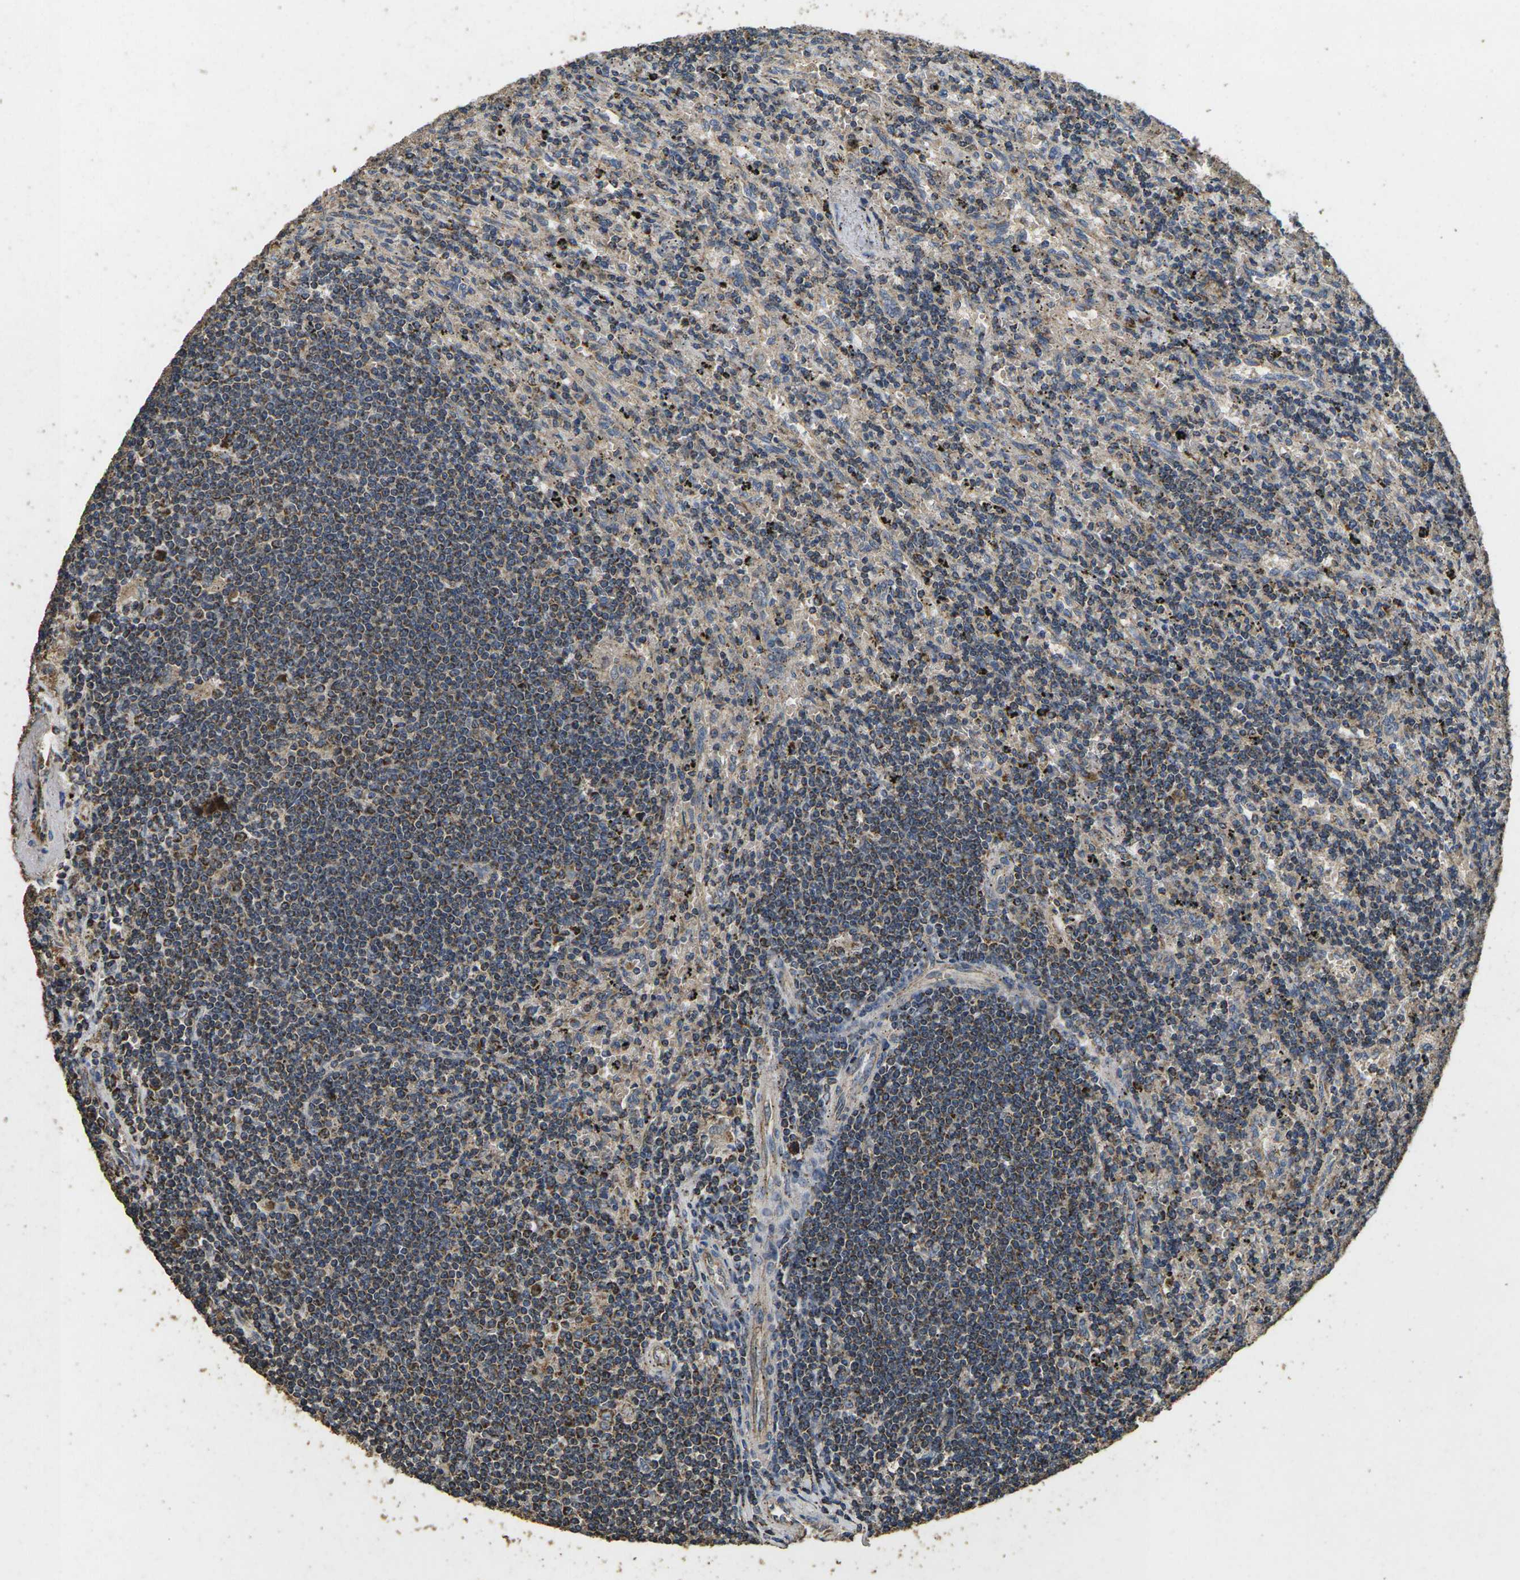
{"staining": {"intensity": "weak", "quantity": ">75%", "location": "cytoplasmic/membranous"}, "tissue": "lymphoma", "cell_type": "Tumor cells", "image_type": "cancer", "snomed": [{"axis": "morphology", "description": "Malignant lymphoma, non-Hodgkin's type, Low grade"}, {"axis": "topography", "description": "Spleen"}], "caption": "There is low levels of weak cytoplasmic/membranous staining in tumor cells of lymphoma, as demonstrated by immunohistochemical staining (brown color).", "gene": "MAPK11", "patient": {"sex": "male", "age": 76}}